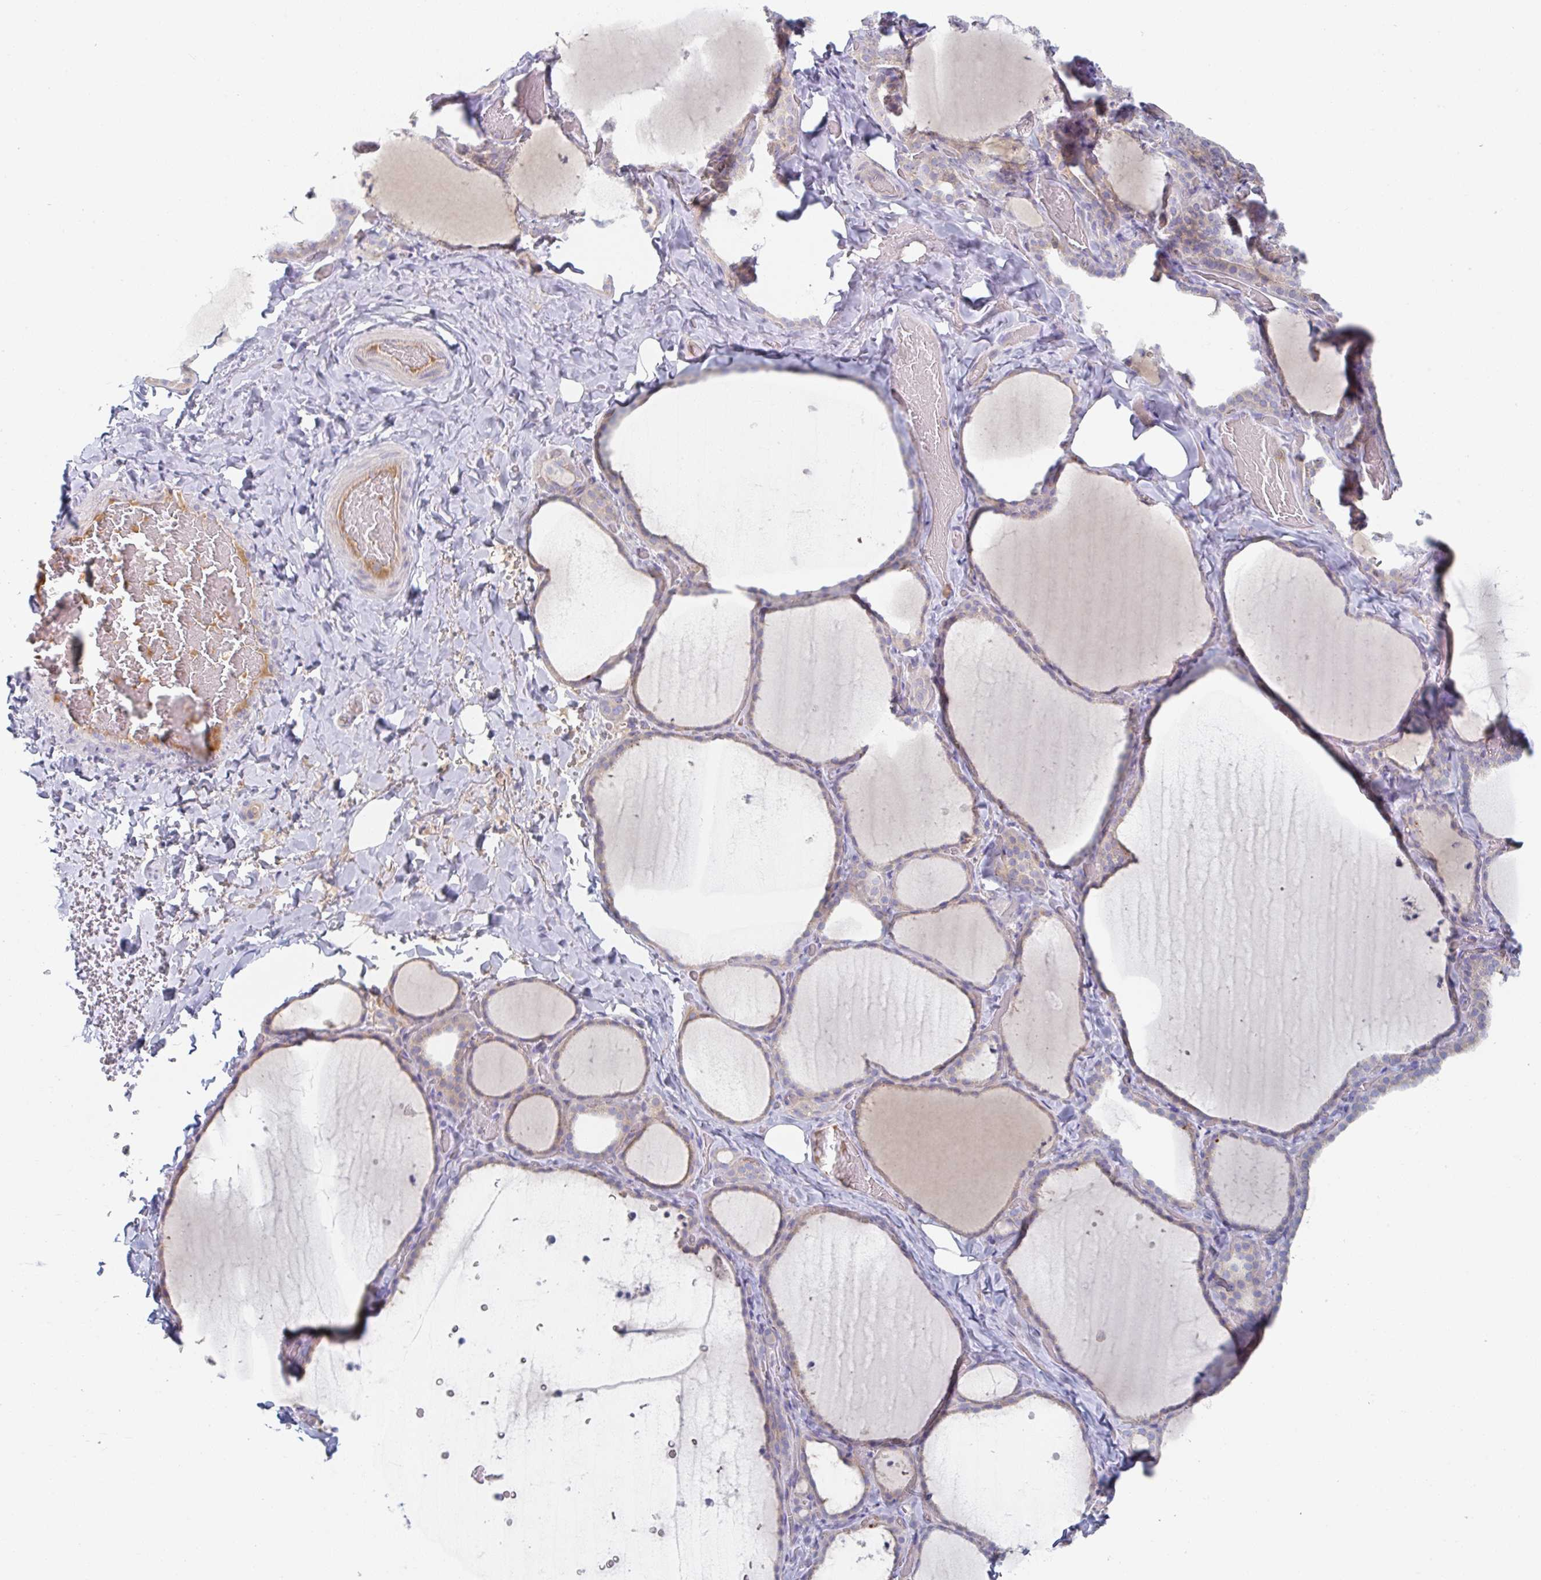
{"staining": {"intensity": "weak", "quantity": "25%-75%", "location": "cytoplasmic/membranous"}, "tissue": "thyroid gland", "cell_type": "Glandular cells", "image_type": "normal", "snomed": [{"axis": "morphology", "description": "Normal tissue, NOS"}, {"axis": "topography", "description": "Thyroid gland"}], "caption": "IHC photomicrograph of unremarkable thyroid gland stained for a protein (brown), which displays low levels of weak cytoplasmic/membranous staining in about 25%-75% of glandular cells.", "gene": "AMPD2", "patient": {"sex": "female", "age": 22}}